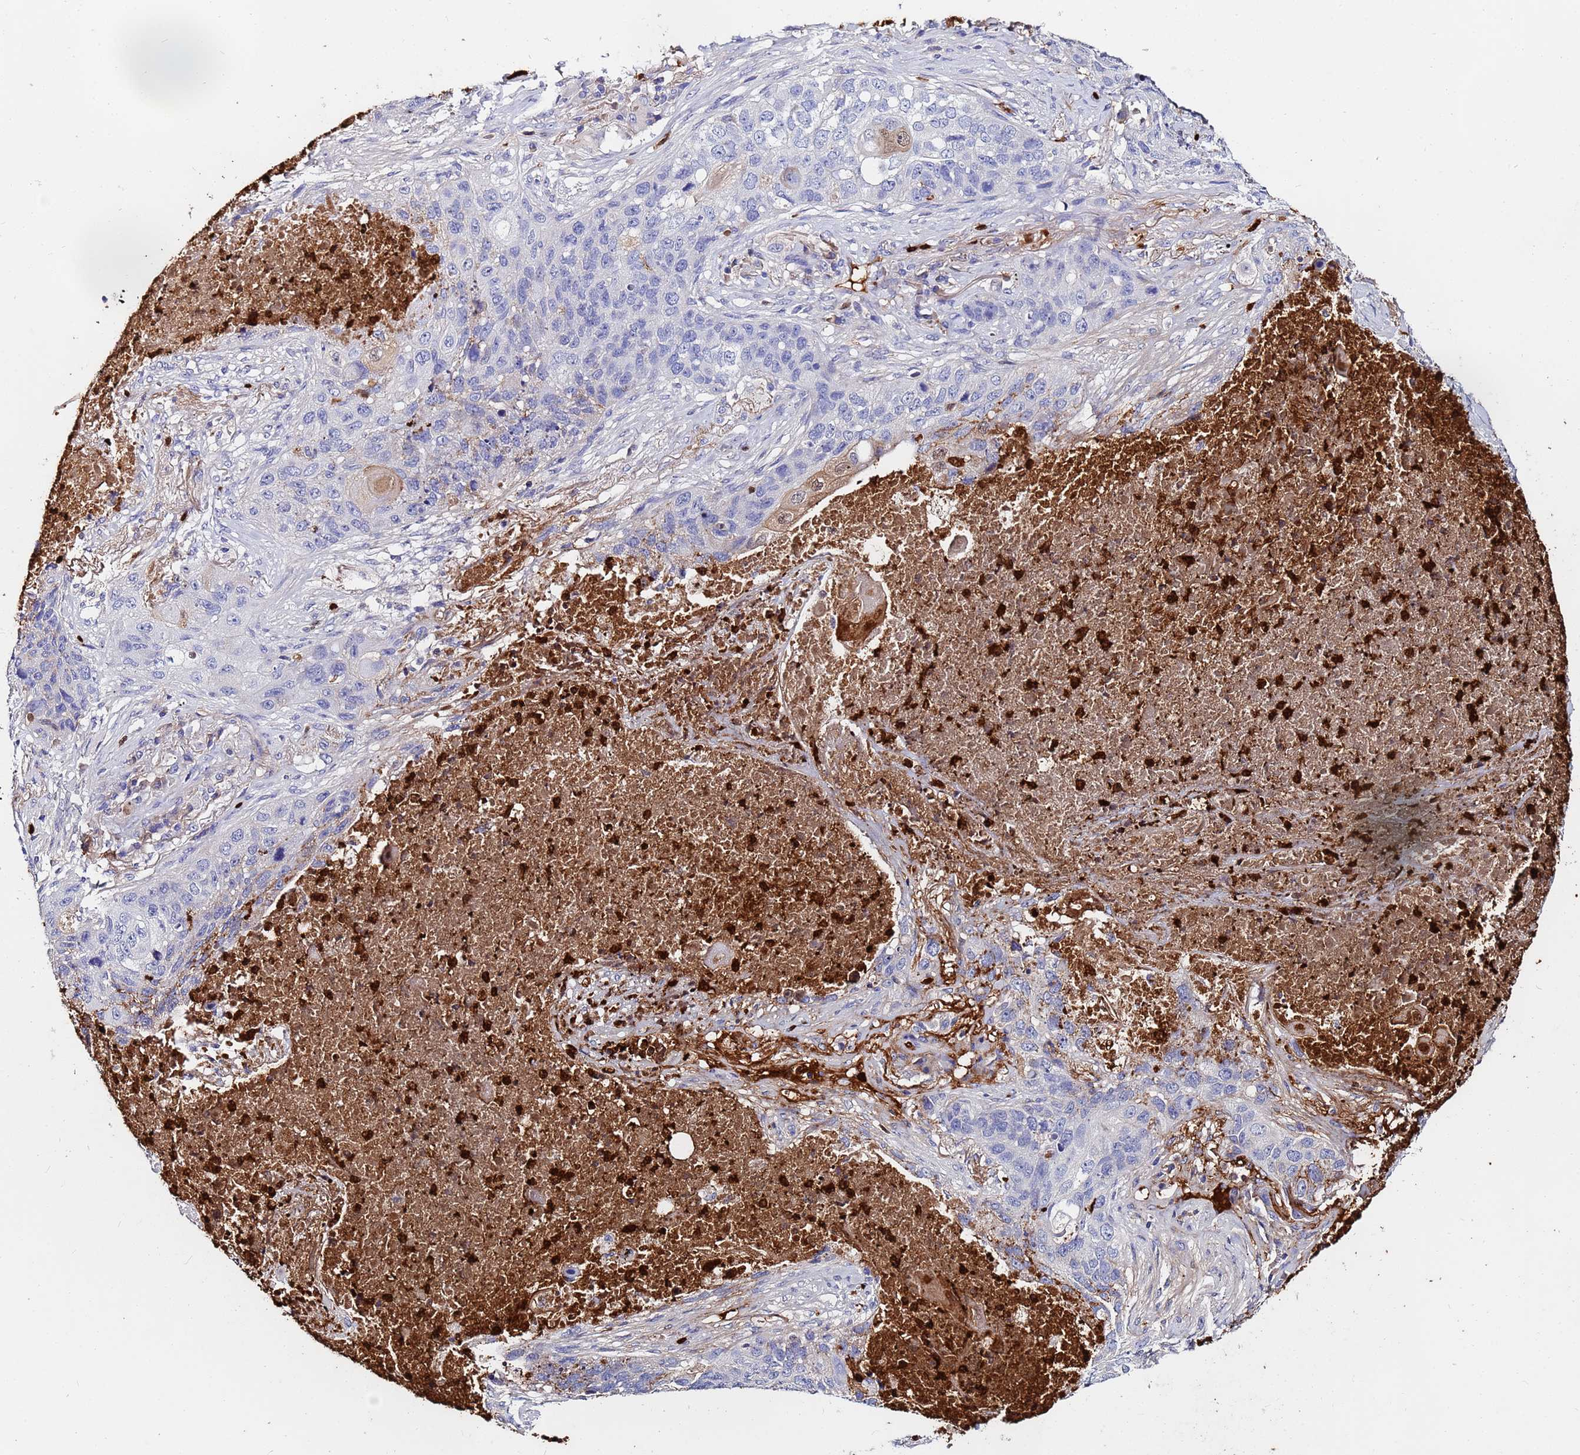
{"staining": {"intensity": "moderate", "quantity": "<25%", "location": "cytoplasmic/membranous"}, "tissue": "lung cancer", "cell_type": "Tumor cells", "image_type": "cancer", "snomed": [{"axis": "morphology", "description": "Squamous cell carcinoma, NOS"}, {"axis": "topography", "description": "Lung"}], "caption": "Protein analysis of lung cancer tissue exhibits moderate cytoplasmic/membranous staining in approximately <25% of tumor cells. (Brightfield microscopy of DAB IHC at high magnification).", "gene": "TUBAL3", "patient": {"sex": "female", "age": 63}}